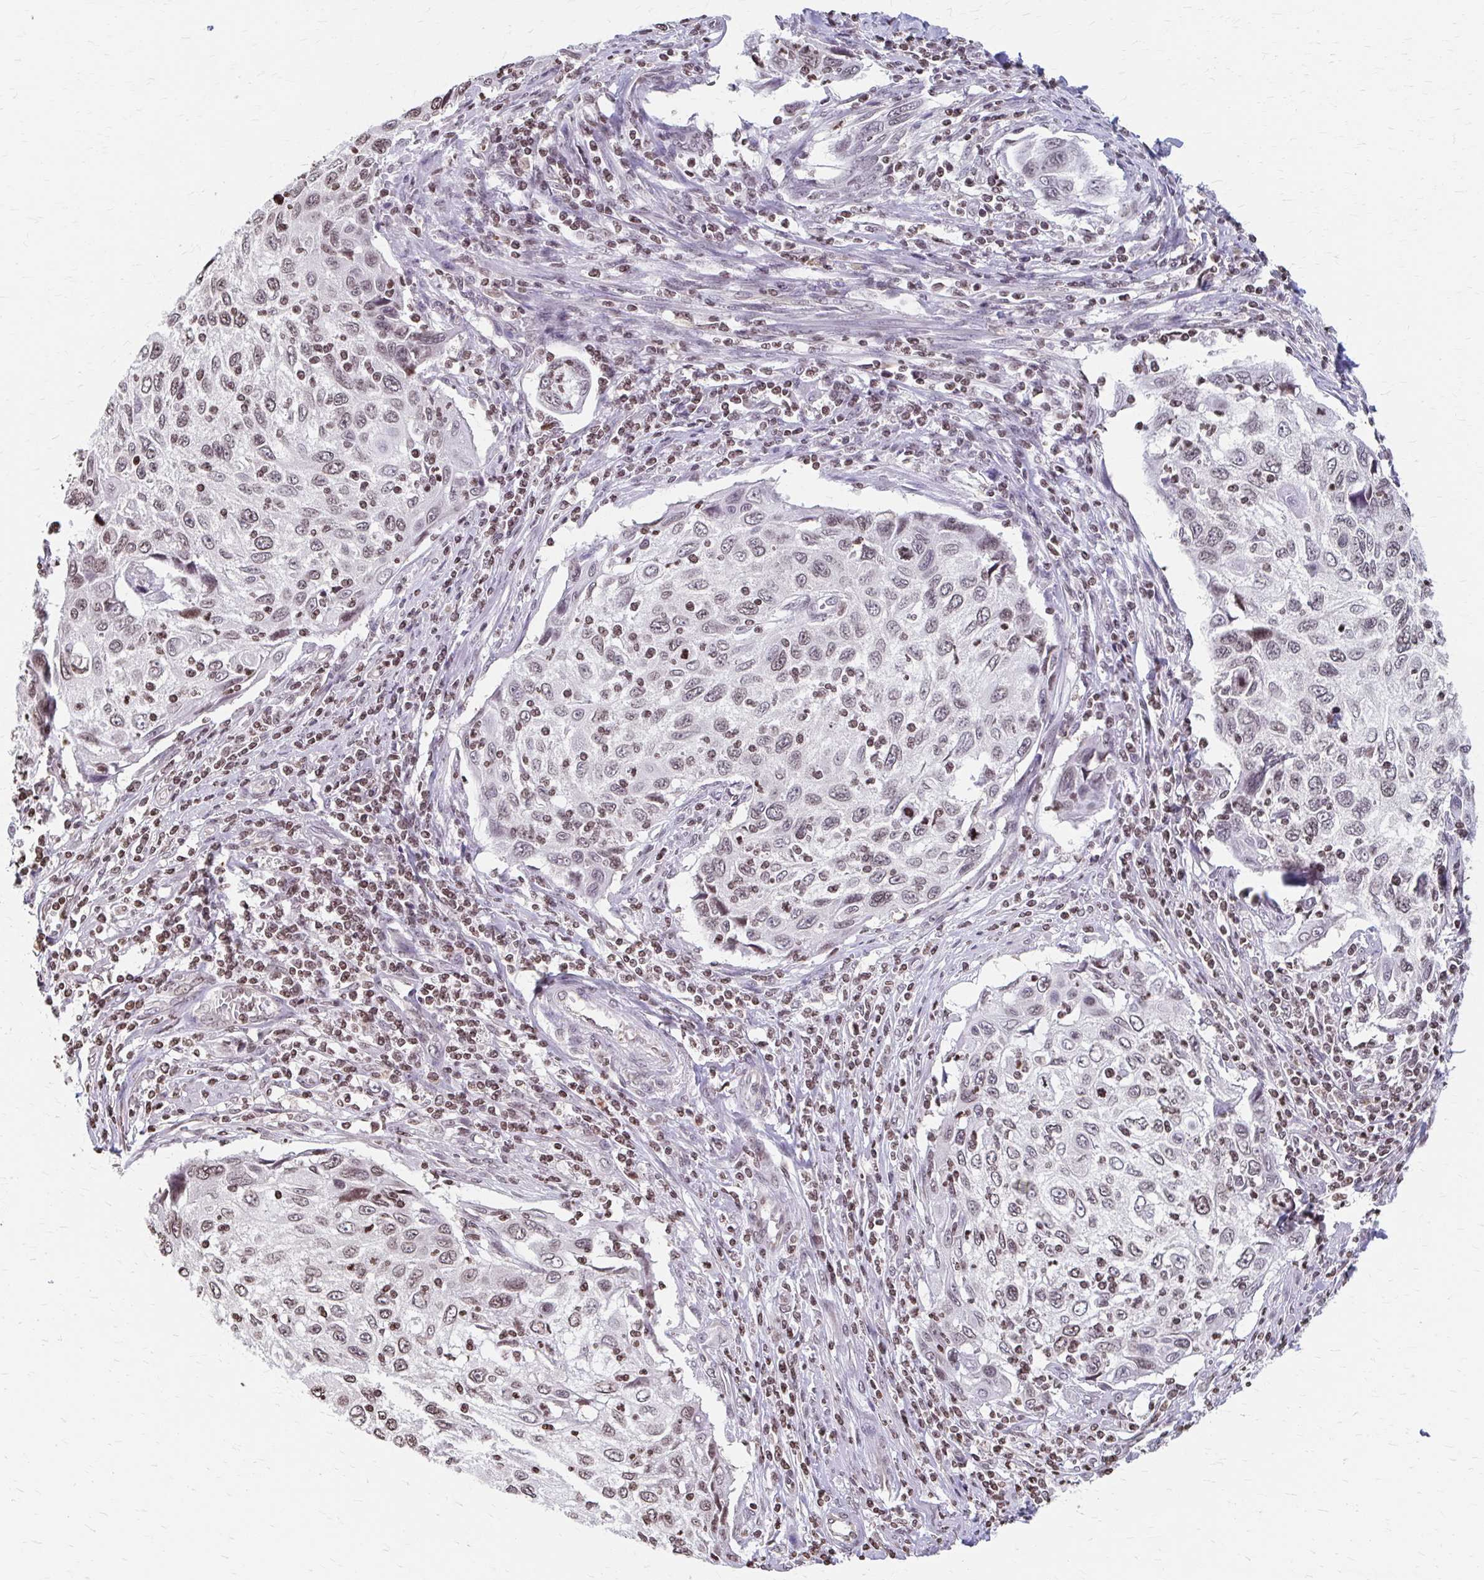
{"staining": {"intensity": "moderate", "quantity": "25%-75%", "location": "nuclear"}, "tissue": "cervical cancer", "cell_type": "Tumor cells", "image_type": "cancer", "snomed": [{"axis": "morphology", "description": "Squamous cell carcinoma, NOS"}, {"axis": "topography", "description": "Cervix"}], "caption": "An image showing moderate nuclear staining in approximately 25%-75% of tumor cells in squamous cell carcinoma (cervical), as visualized by brown immunohistochemical staining.", "gene": "ORC3", "patient": {"sex": "female", "age": 70}}